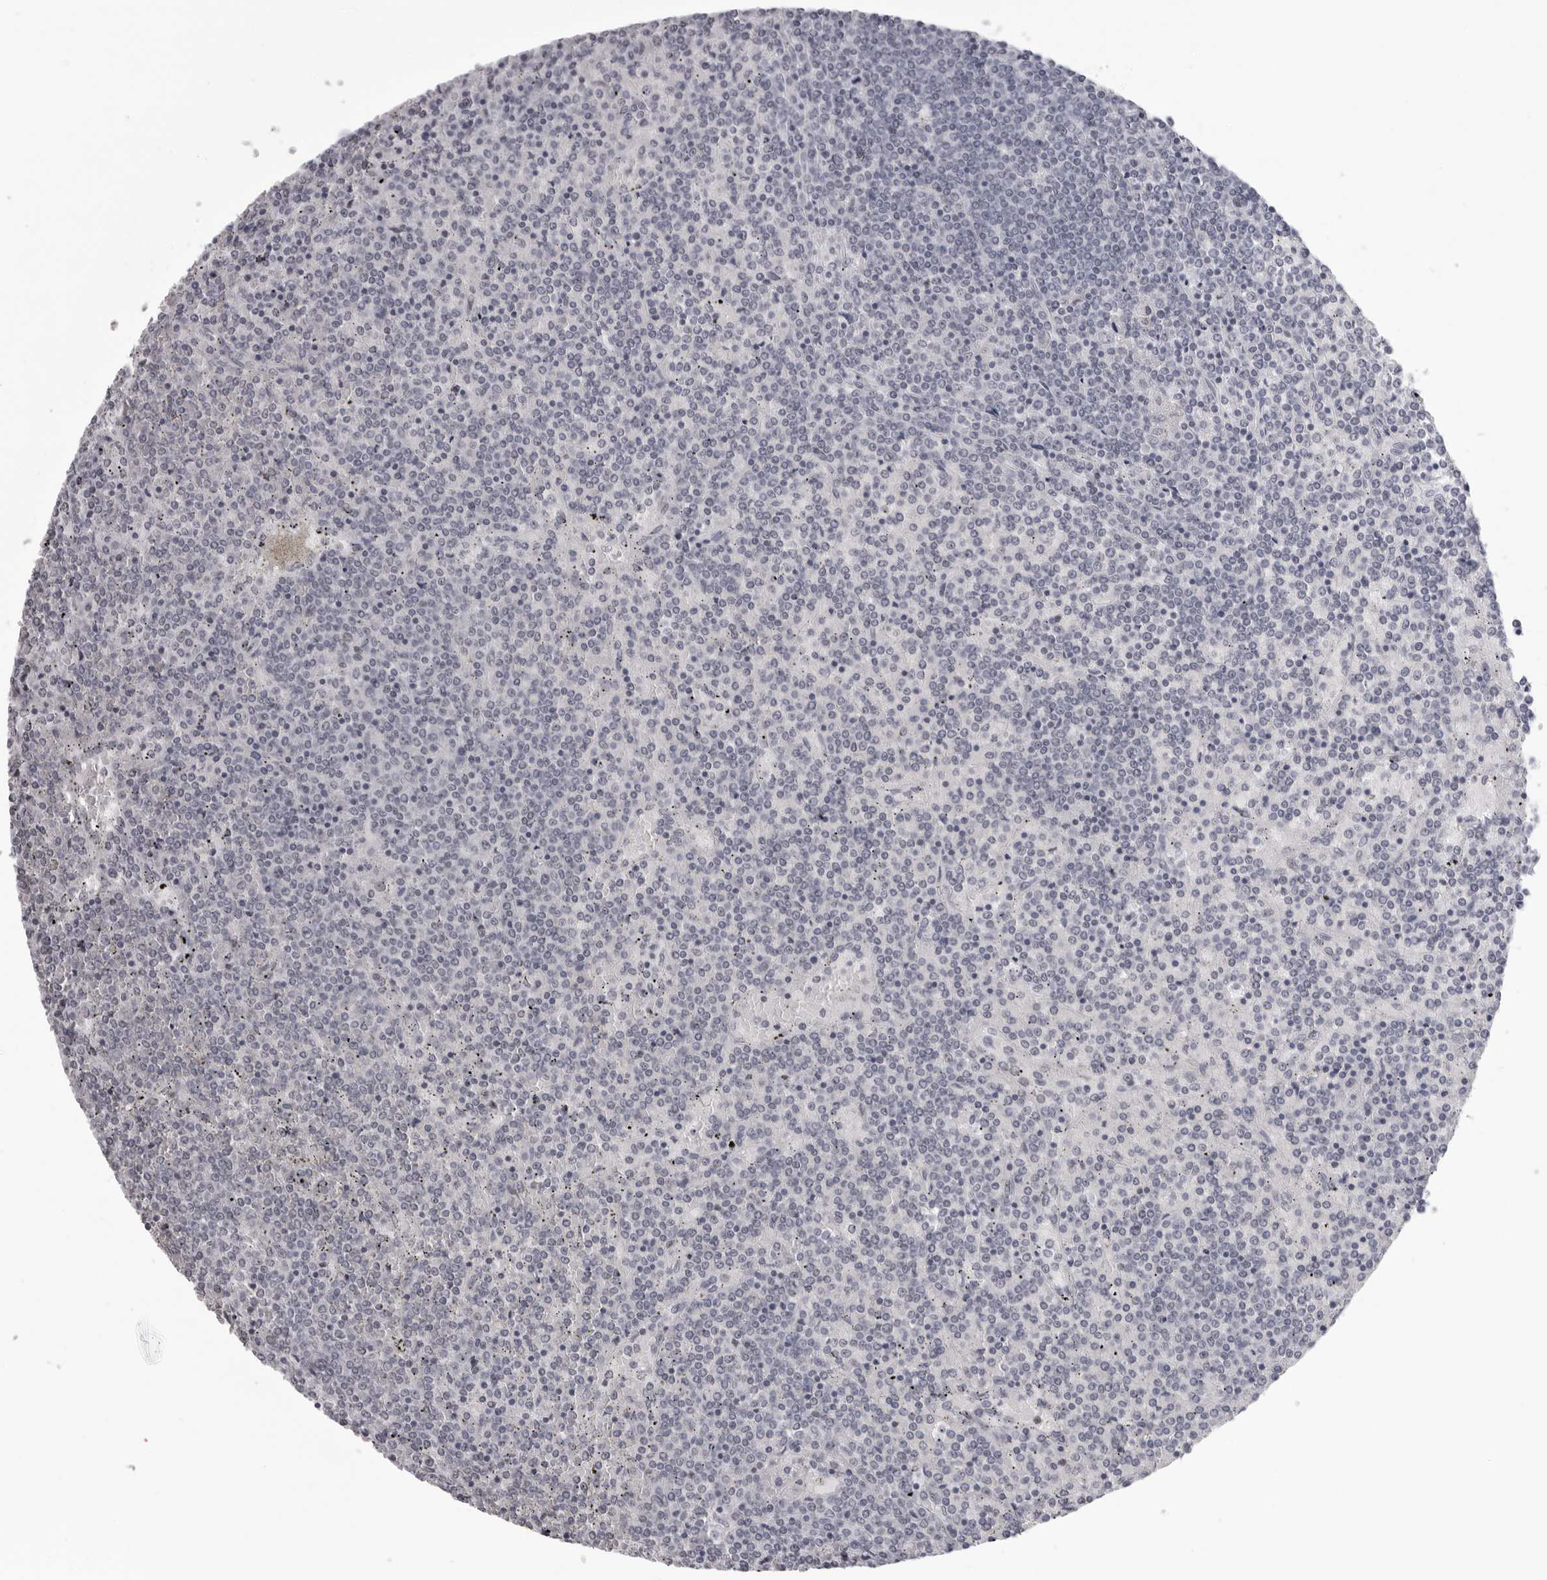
{"staining": {"intensity": "negative", "quantity": "none", "location": "none"}, "tissue": "lymphoma", "cell_type": "Tumor cells", "image_type": "cancer", "snomed": [{"axis": "morphology", "description": "Malignant lymphoma, non-Hodgkin's type, Low grade"}, {"axis": "topography", "description": "Spleen"}], "caption": "This is an immunohistochemistry (IHC) photomicrograph of low-grade malignant lymphoma, non-Hodgkin's type. There is no expression in tumor cells.", "gene": "ESPN", "patient": {"sex": "female", "age": 19}}